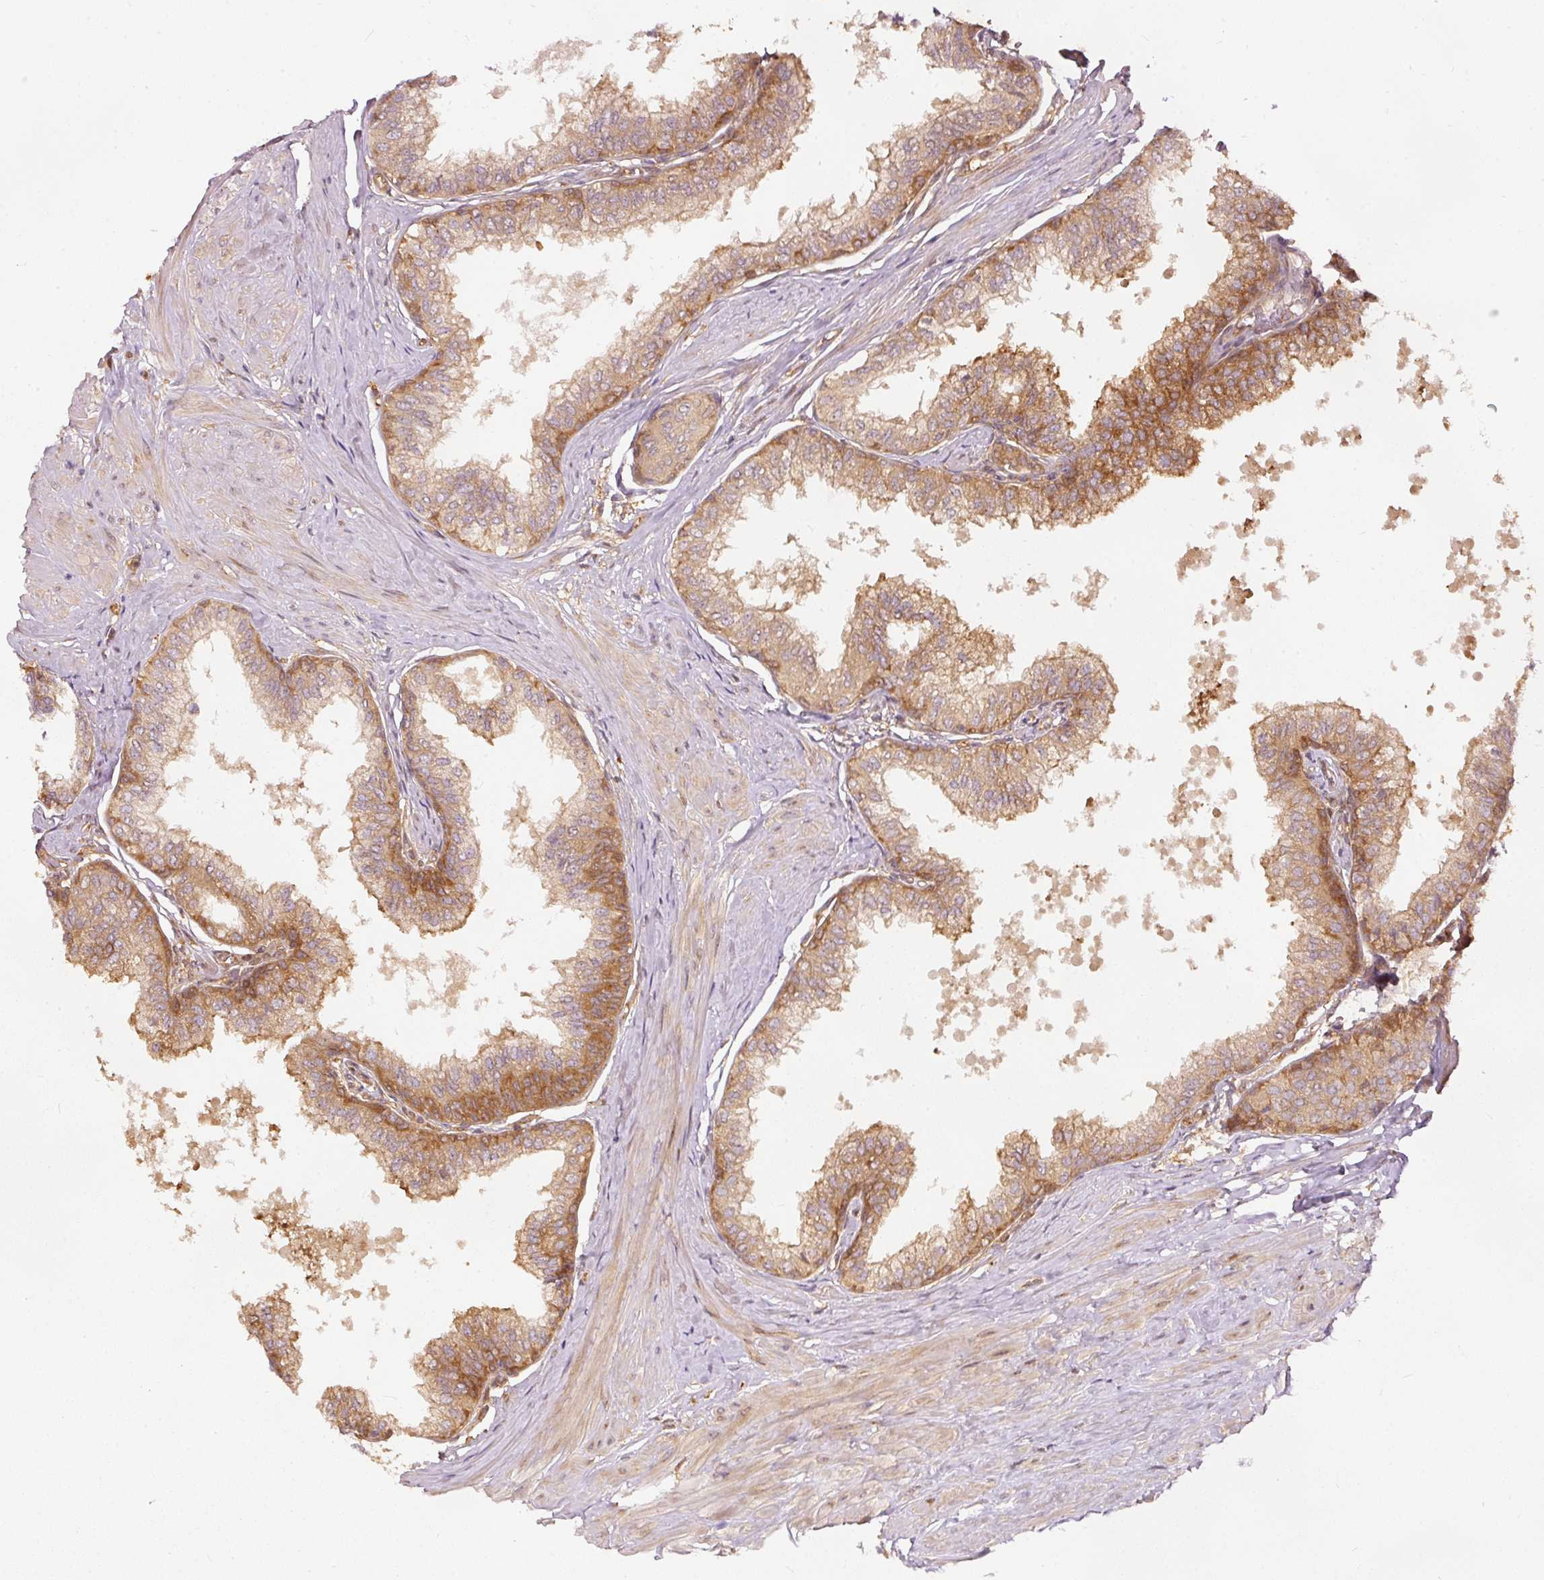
{"staining": {"intensity": "moderate", "quantity": "25%-75%", "location": "cytoplasmic/membranous"}, "tissue": "seminal vesicle", "cell_type": "Glandular cells", "image_type": "normal", "snomed": [{"axis": "morphology", "description": "Normal tissue, NOS"}, {"axis": "topography", "description": "Prostate"}, {"axis": "topography", "description": "Seminal veicle"}], "caption": "Protein expression by immunohistochemistry shows moderate cytoplasmic/membranous expression in about 25%-75% of glandular cells in unremarkable seminal vesicle. (brown staining indicates protein expression, while blue staining denotes nuclei).", "gene": "EIF3B", "patient": {"sex": "male", "age": 60}}